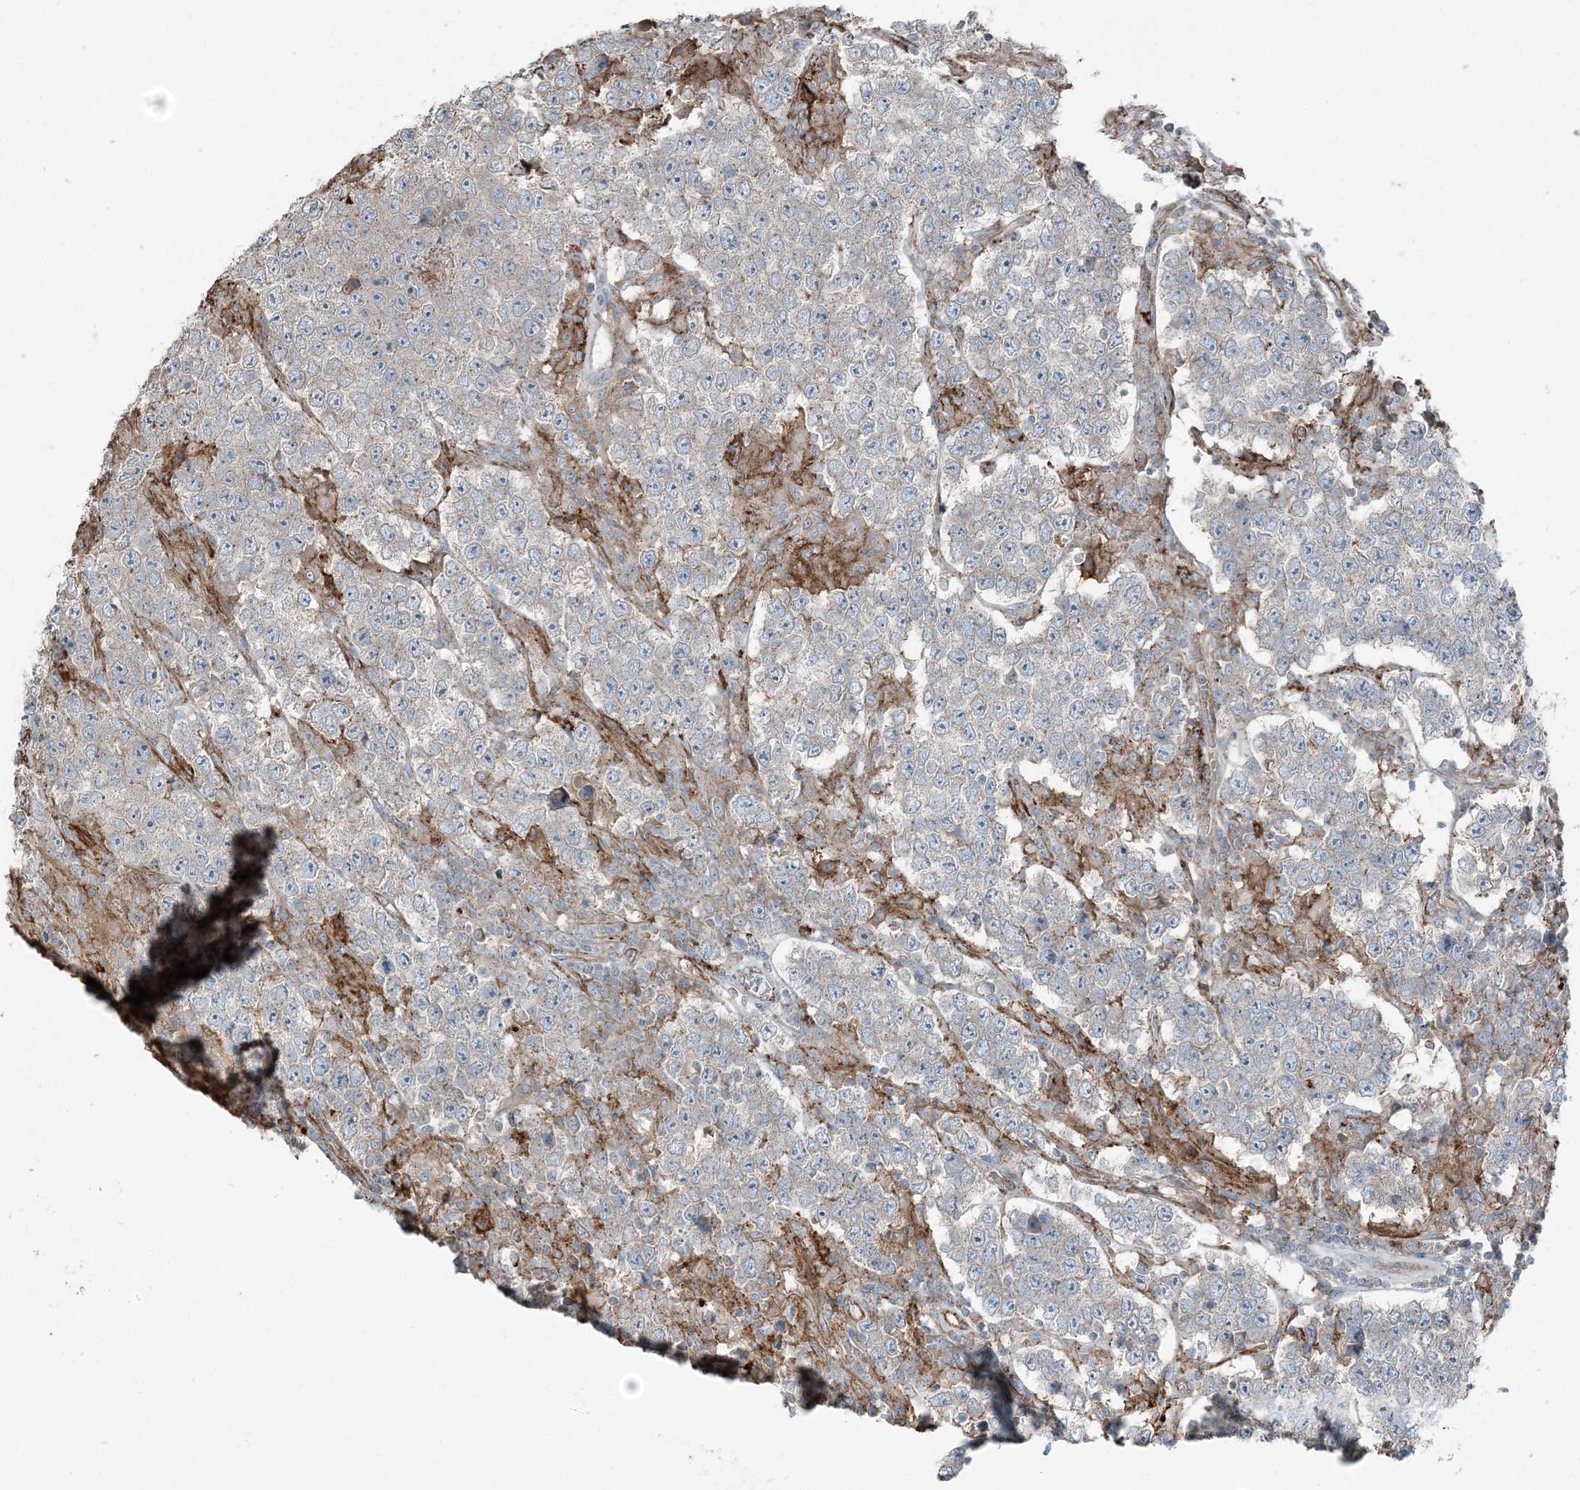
{"staining": {"intensity": "negative", "quantity": "none", "location": "none"}, "tissue": "testis cancer", "cell_type": "Tumor cells", "image_type": "cancer", "snomed": [{"axis": "morphology", "description": "Normal tissue, NOS"}, {"axis": "morphology", "description": "Urothelial carcinoma, High grade"}, {"axis": "morphology", "description": "Seminoma, NOS"}, {"axis": "morphology", "description": "Carcinoma, Embryonal, NOS"}, {"axis": "topography", "description": "Urinary bladder"}, {"axis": "topography", "description": "Testis"}], "caption": "Micrograph shows no significant protein positivity in tumor cells of testis cancer. (DAB immunohistochemistry with hematoxylin counter stain).", "gene": "KY", "patient": {"sex": "male", "age": 41}}